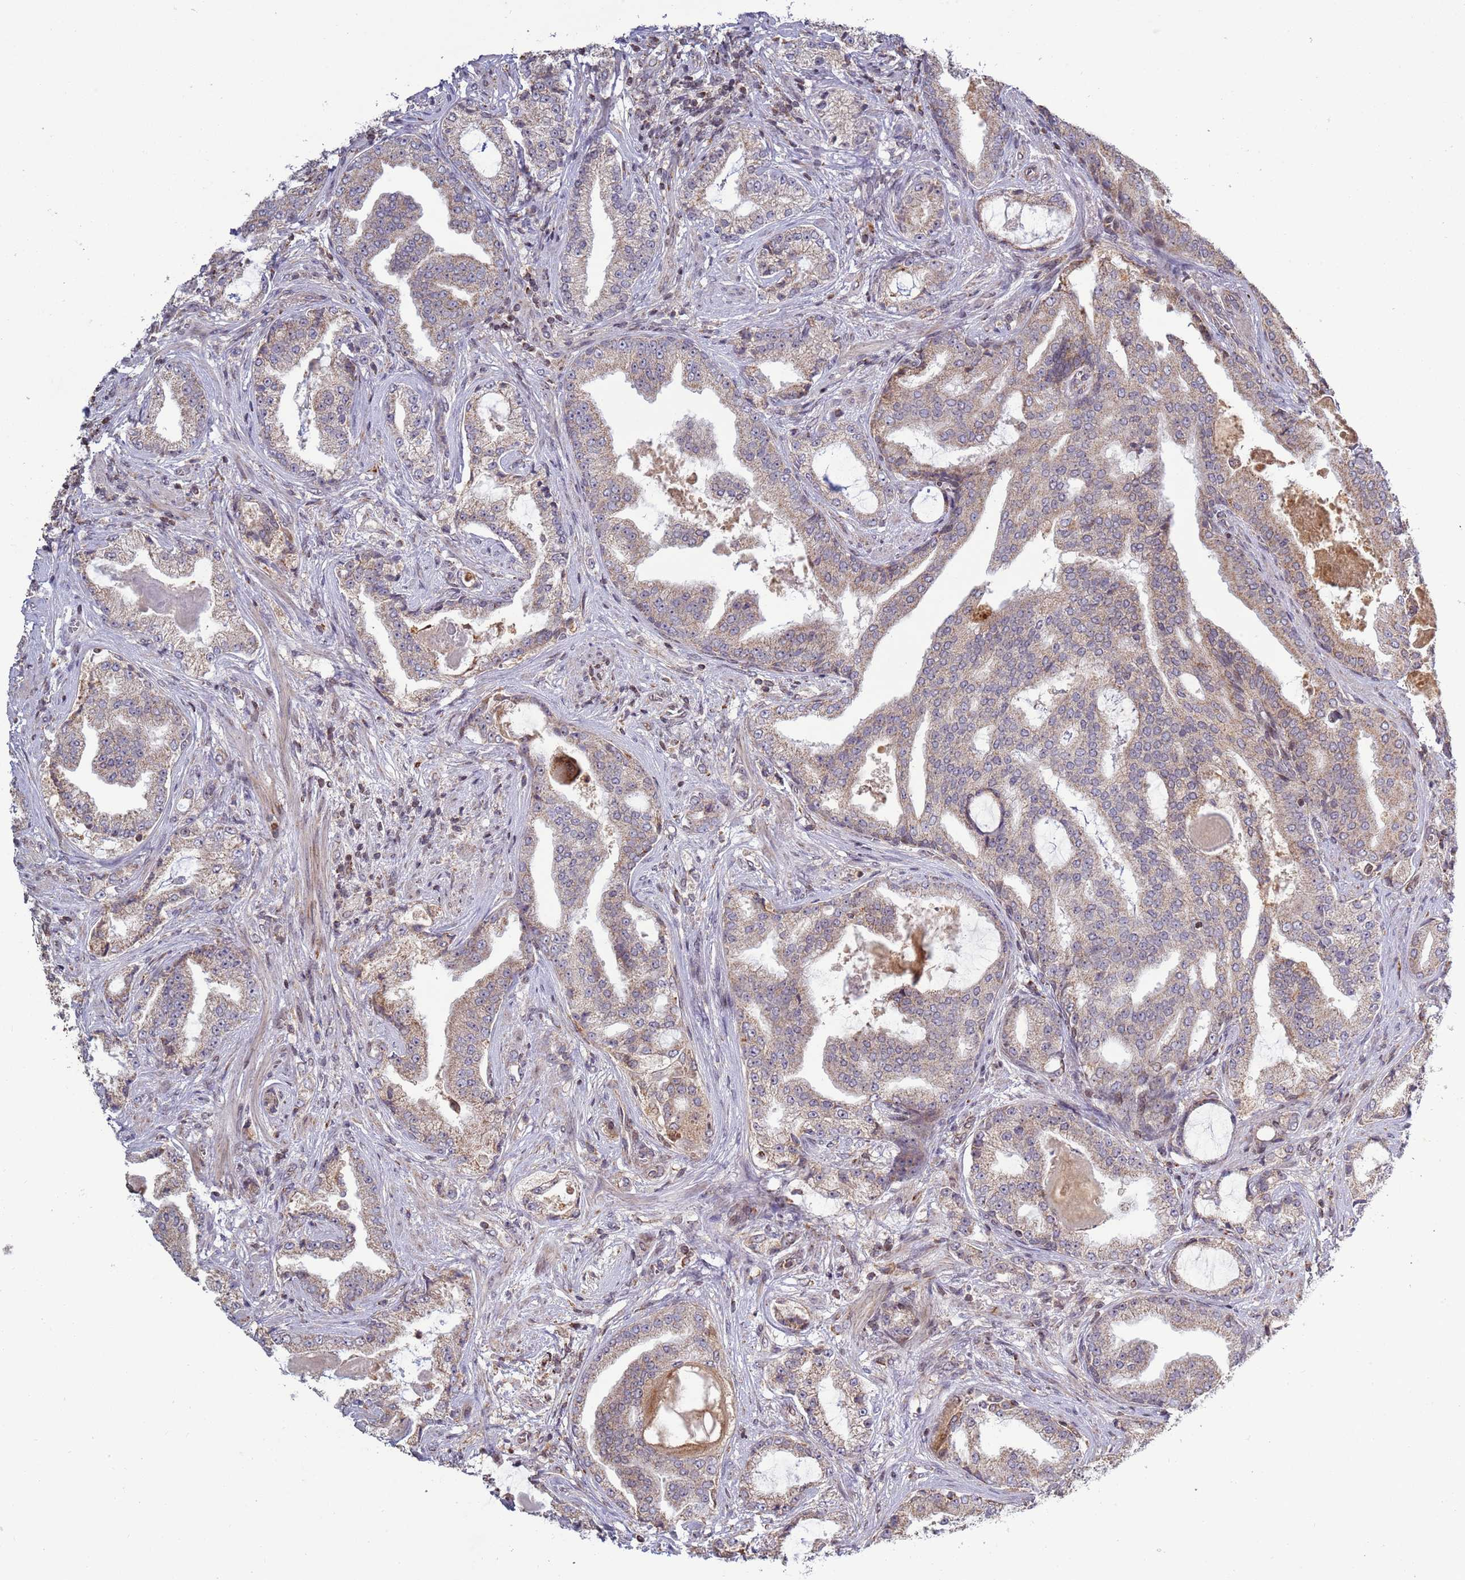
{"staining": {"intensity": "weak", "quantity": "<25%", "location": "cytoplasmic/membranous"}, "tissue": "prostate cancer", "cell_type": "Tumor cells", "image_type": "cancer", "snomed": [{"axis": "morphology", "description": "Adenocarcinoma, High grade"}, {"axis": "topography", "description": "Prostate"}], "caption": "Prostate high-grade adenocarcinoma was stained to show a protein in brown. There is no significant expression in tumor cells.", "gene": "RCOR2", "patient": {"sex": "male", "age": 68}}